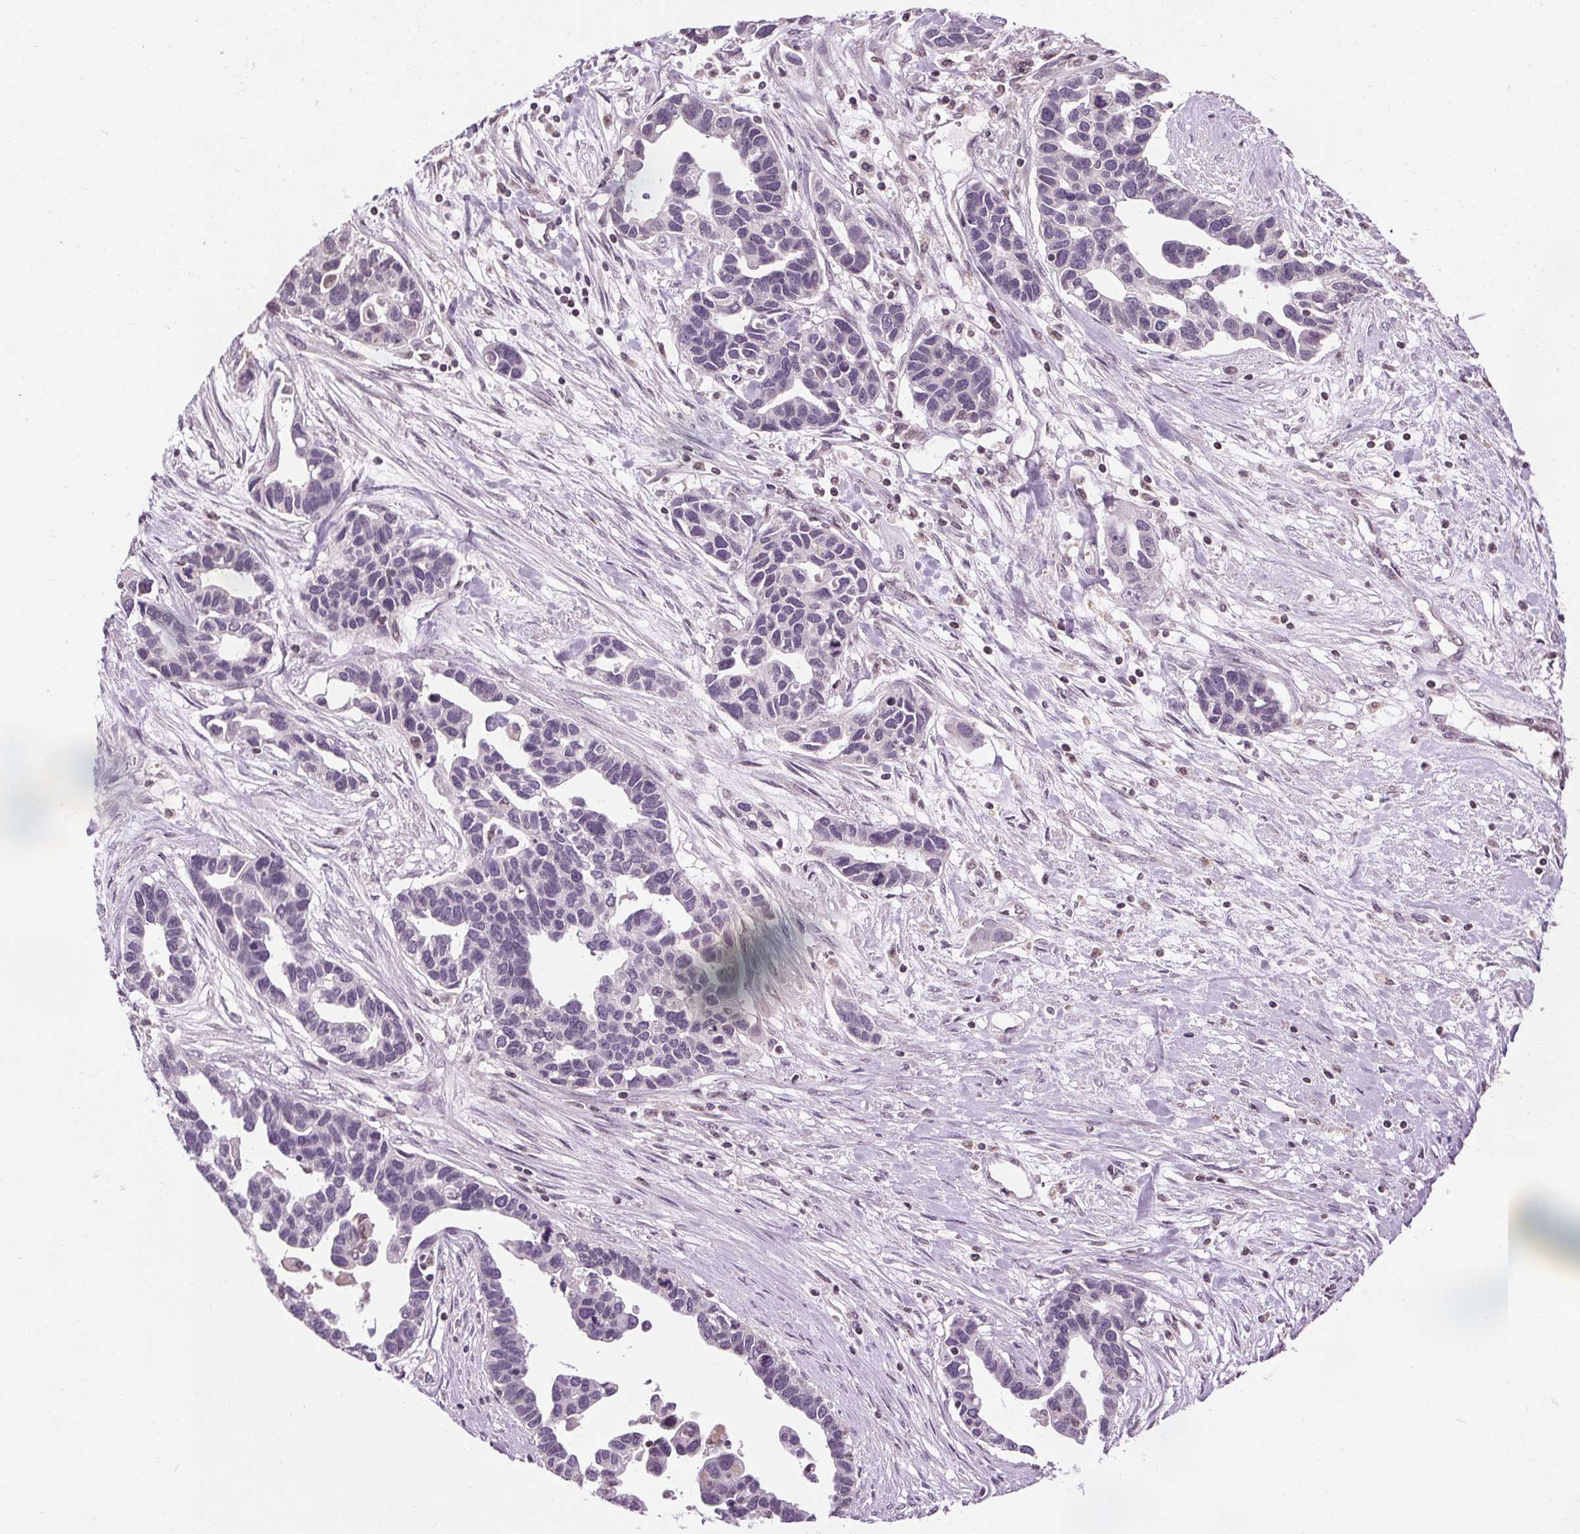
{"staining": {"intensity": "negative", "quantity": "none", "location": "none"}, "tissue": "ovarian cancer", "cell_type": "Tumor cells", "image_type": "cancer", "snomed": [{"axis": "morphology", "description": "Cystadenocarcinoma, serous, NOS"}, {"axis": "topography", "description": "Ovary"}], "caption": "Photomicrograph shows no significant protein staining in tumor cells of ovarian cancer.", "gene": "LFNG", "patient": {"sex": "female", "age": 54}}